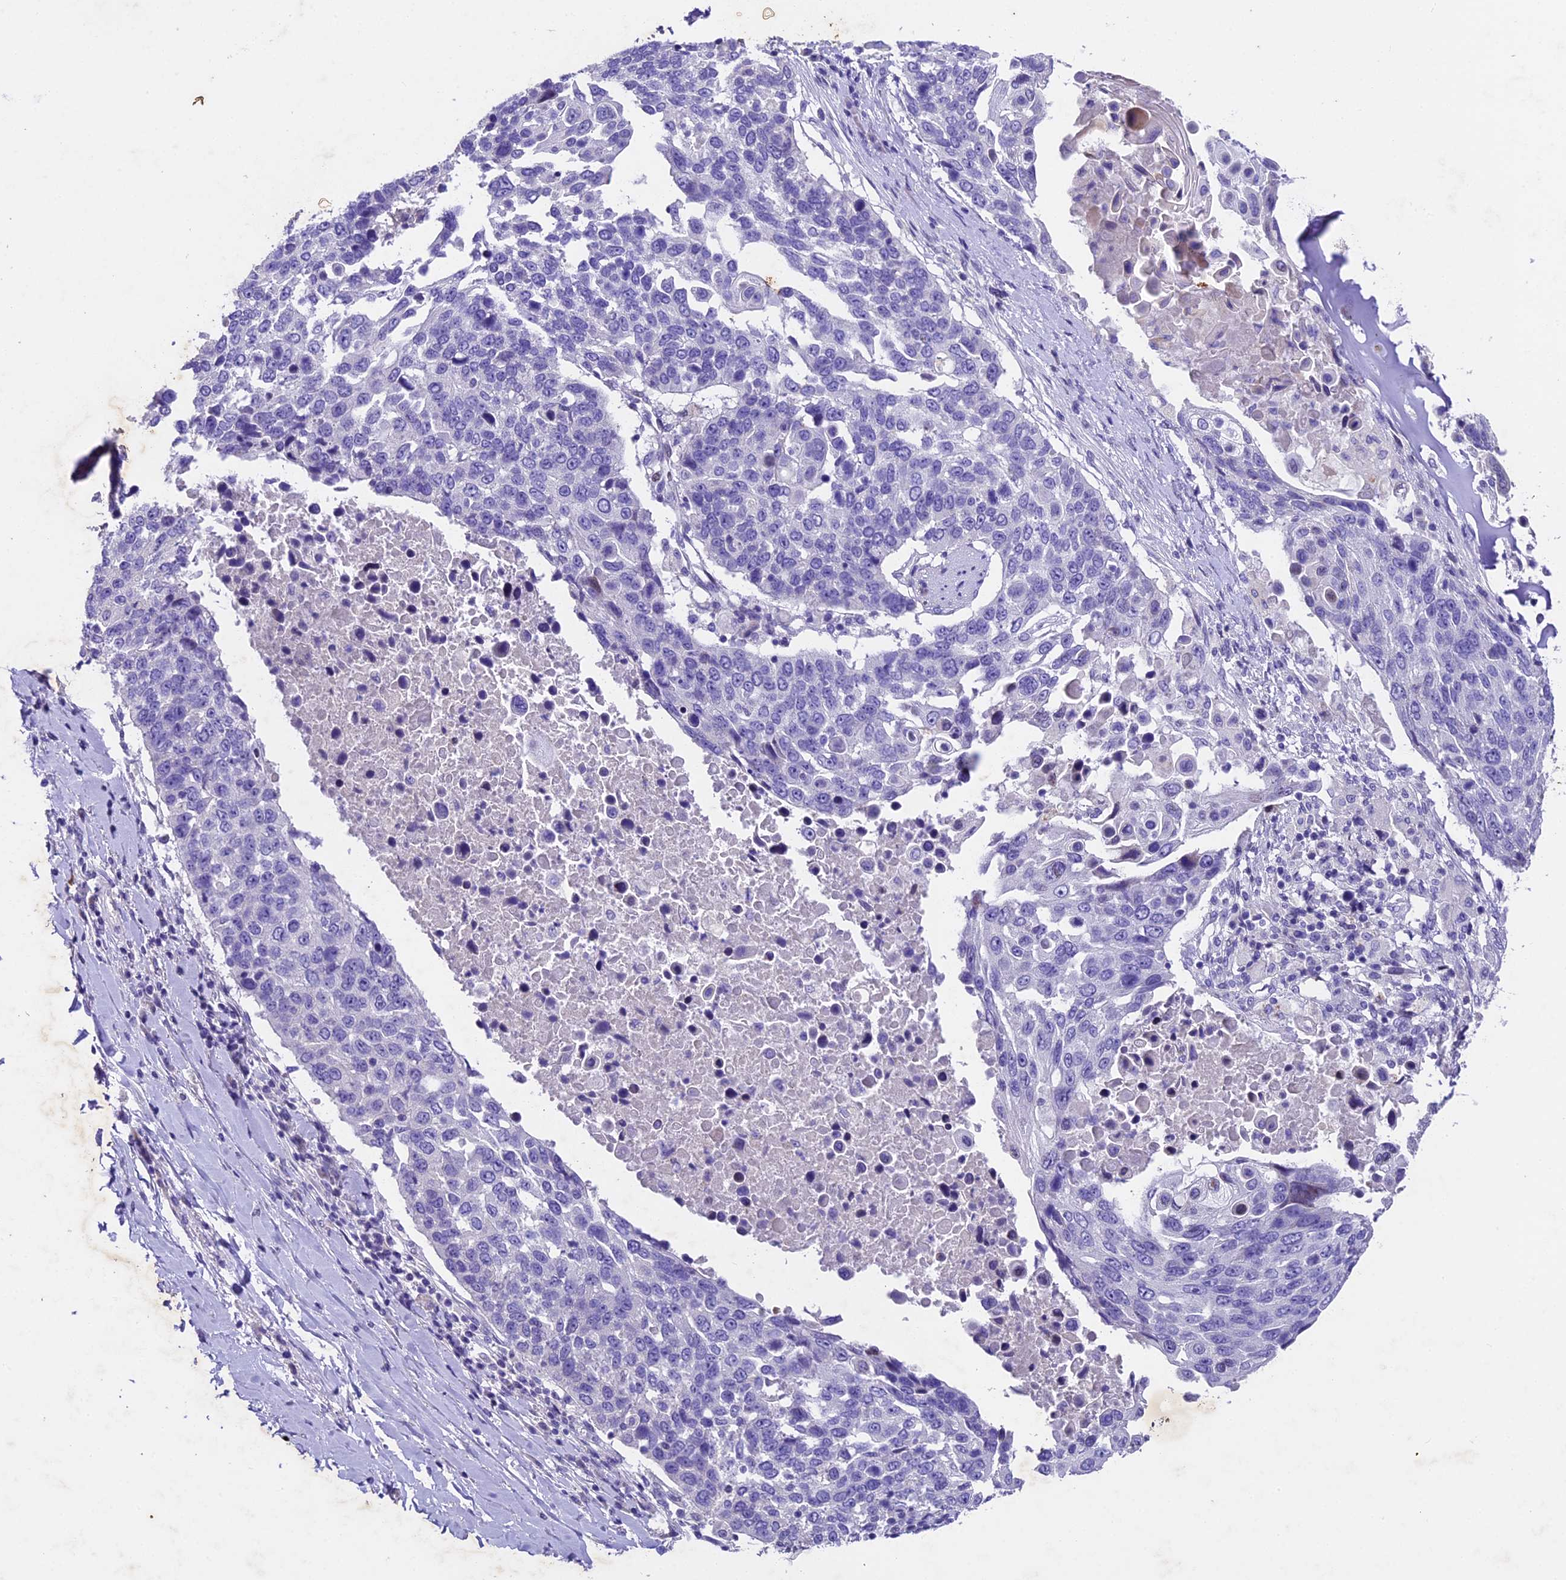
{"staining": {"intensity": "negative", "quantity": "none", "location": "none"}, "tissue": "lung cancer", "cell_type": "Tumor cells", "image_type": "cancer", "snomed": [{"axis": "morphology", "description": "Squamous cell carcinoma, NOS"}, {"axis": "topography", "description": "Lung"}], "caption": "IHC histopathology image of neoplastic tissue: human lung squamous cell carcinoma stained with DAB displays no significant protein expression in tumor cells.", "gene": "IFT140", "patient": {"sex": "male", "age": 66}}